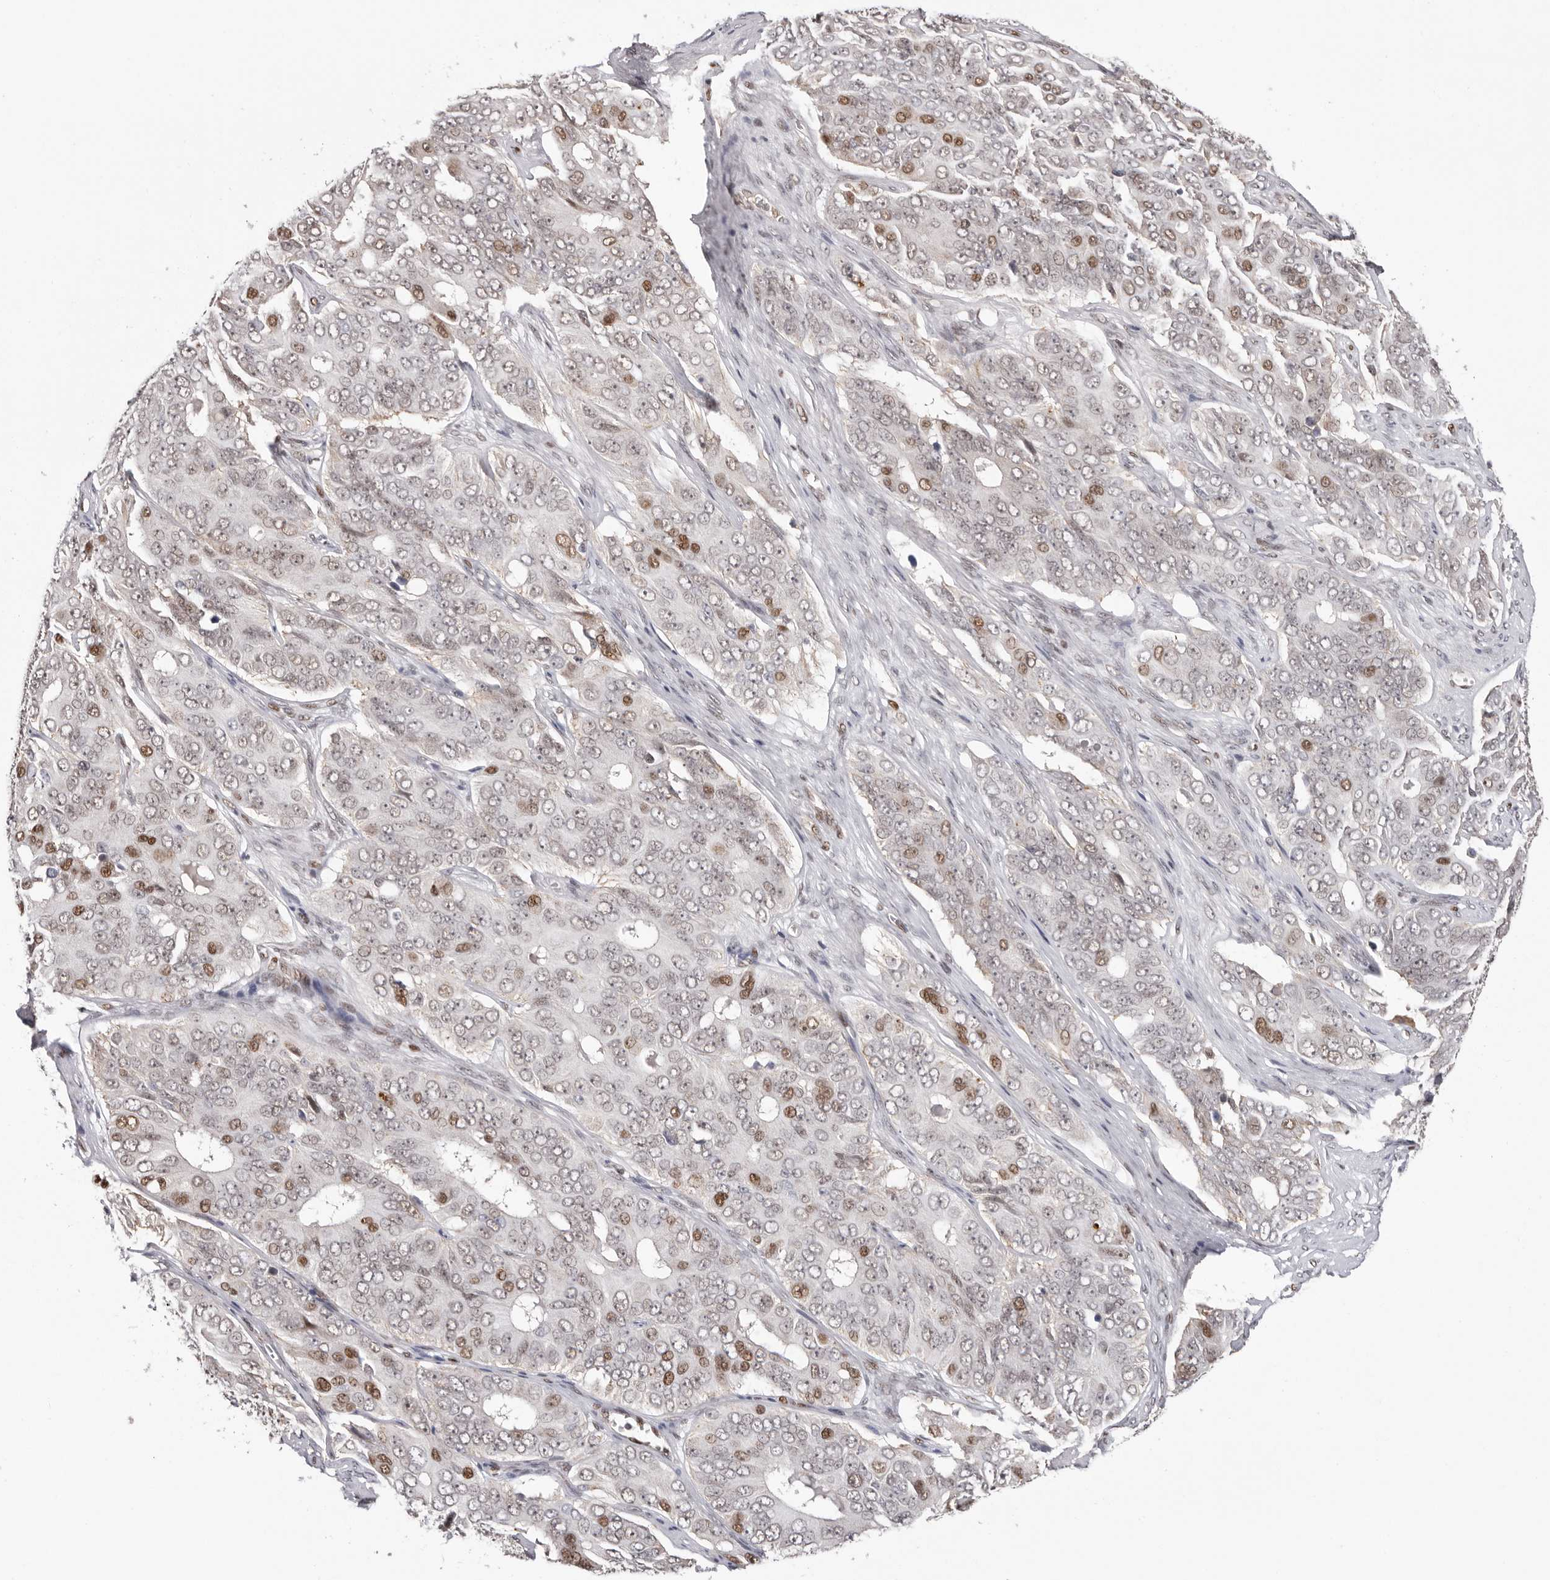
{"staining": {"intensity": "moderate", "quantity": "25%-75%", "location": "nuclear"}, "tissue": "ovarian cancer", "cell_type": "Tumor cells", "image_type": "cancer", "snomed": [{"axis": "morphology", "description": "Carcinoma, endometroid"}, {"axis": "topography", "description": "Ovary"}], "caption": "Ovarian cancer (endometroid carcinoma) stained with a brown dye displays moderate nuclear positive expression in about 25%-75% of tumor cells.", "gene": "SMAD7", "patient": {"sex": "female", "age": 51}}